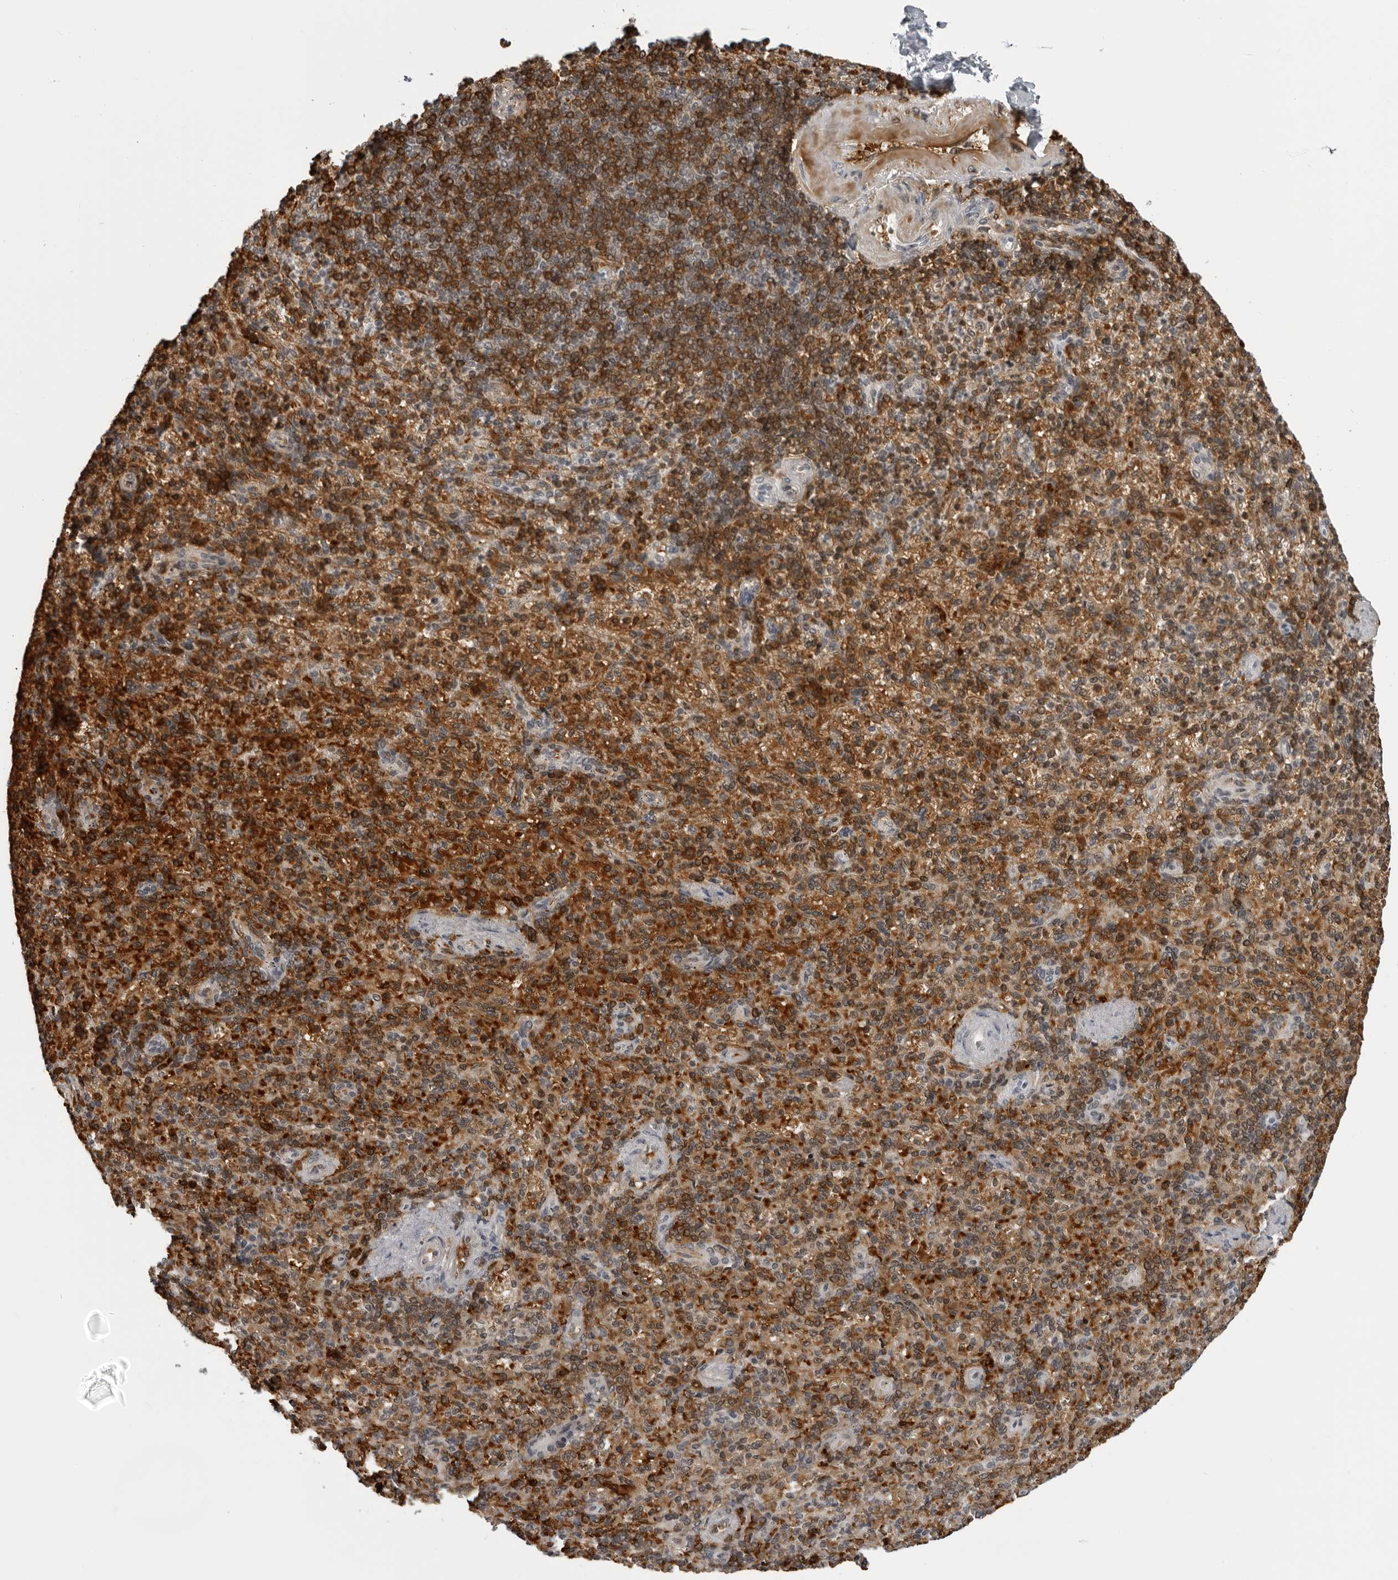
{"staining": {"intensity": "moderate", "quantity": "25%-75%", "location": "cytoplasmic/membranous"}, "tissue": "spleen", "cell_type": "Cells in red pulp", "image_type": "normal", "snomed": [{"axis": "morphology", "description": "Normal tissue, NOS"}, {"axis": "topography", "description": "Spleen"}], "caption": "Spleen stained with DAB immunohistochemistry shows medium levels of moderate cytoplasmic/membranous expression in approximately 25%-75% of cells in red pulp. Using DAB (3,3'-diaminobenzidine) (brown) and hematoxylin (blue) stains, captured at high magnification using brightfield microscopy.", "gene": "THOP1", "patient": {"sex": "female", "age": 74}}